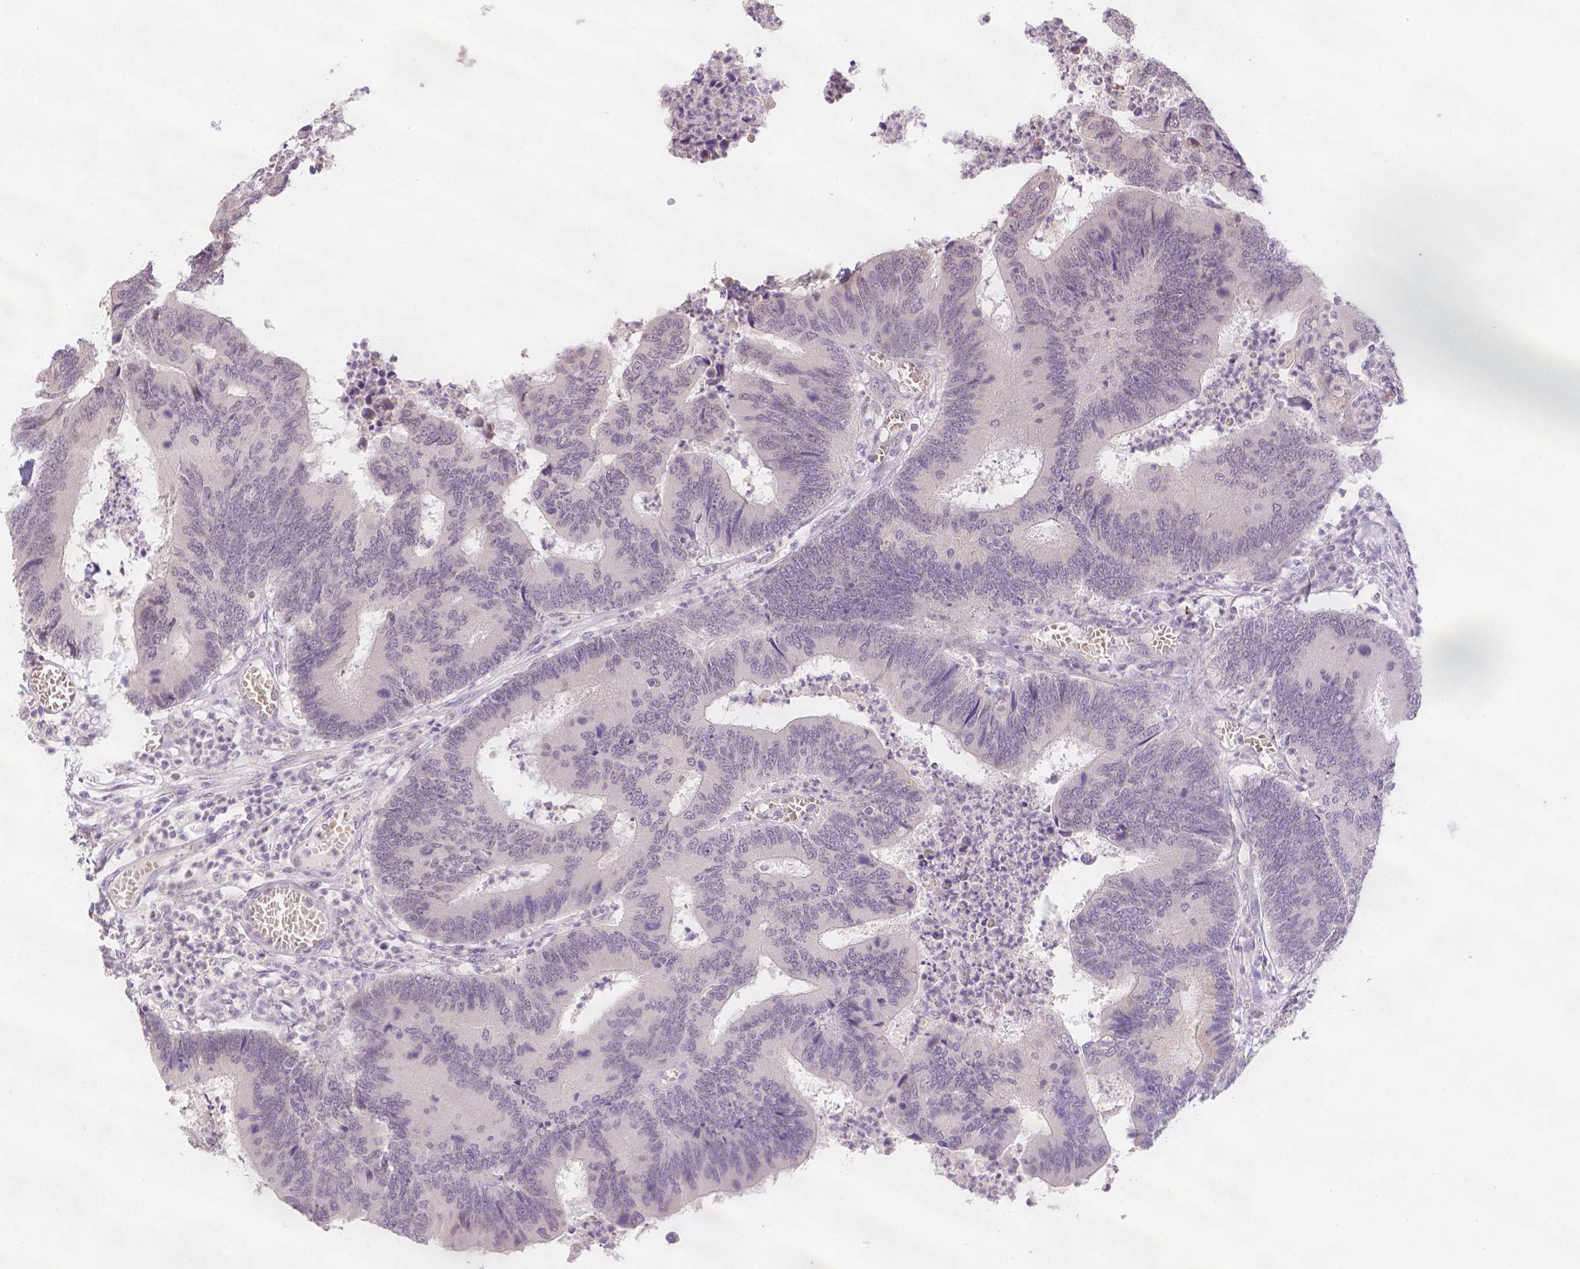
{"staining": {"intensity": "negative", "quantity": "none", "location": "none"}, "tissue": "colorectal cancer", "cell_type": "Tumor cells", "image_type": "cancer", "snomed": [{"axis": "morphology", "description": "Adenocarcinoma, NOS"}, {"axis": "topography", "description": "Colon"}], "caption": "High power microscopy micrograph of an immunohistochemistry (IHC) photomicrograph of colorectal cancer, revealing no significant expression in tumor cells.", "gene": "ZNF280B", "patient": {"sex": "female", "age": 67}}